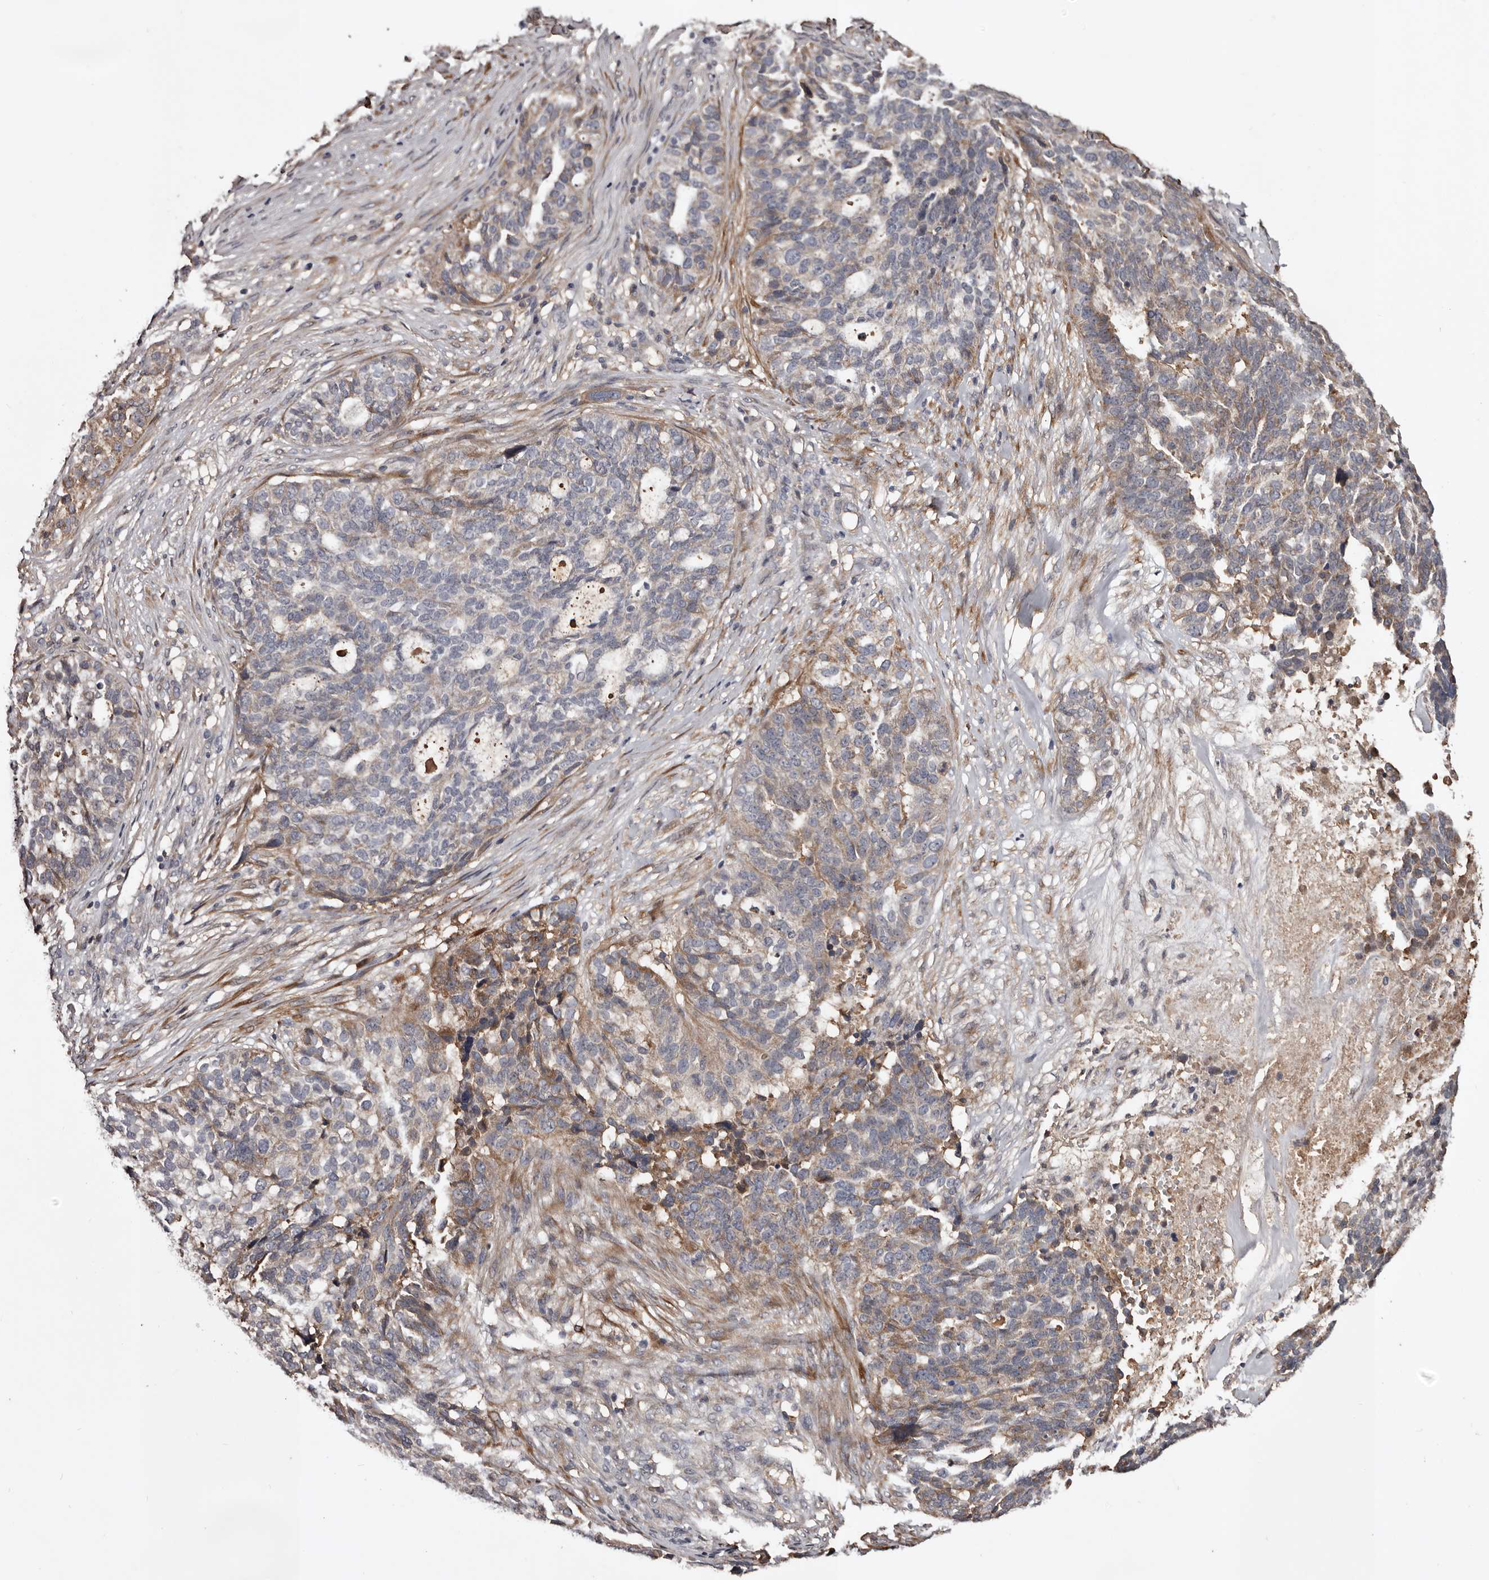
{"staining": {"intensity": "moderate", "quantity": "<25%", "location": "cytoplasmic/membranous"}, "tissue": "ovarian cancer", "cell_type": "Tumor cells", "image_type": "cancer", "snomed": [{"axis": "morphology", "description": "Cystadenocarcinoma, serous, NOS"}, {"axis": "topography", "description": "Ovary"}], "caption": "Moderate cytoplasmic/membranous positivity is seen in approximately <25% of tumor cells in ovarian cancer.", "gene": "CYP1B1", "patient": {"sex": "female", "age": 59}}